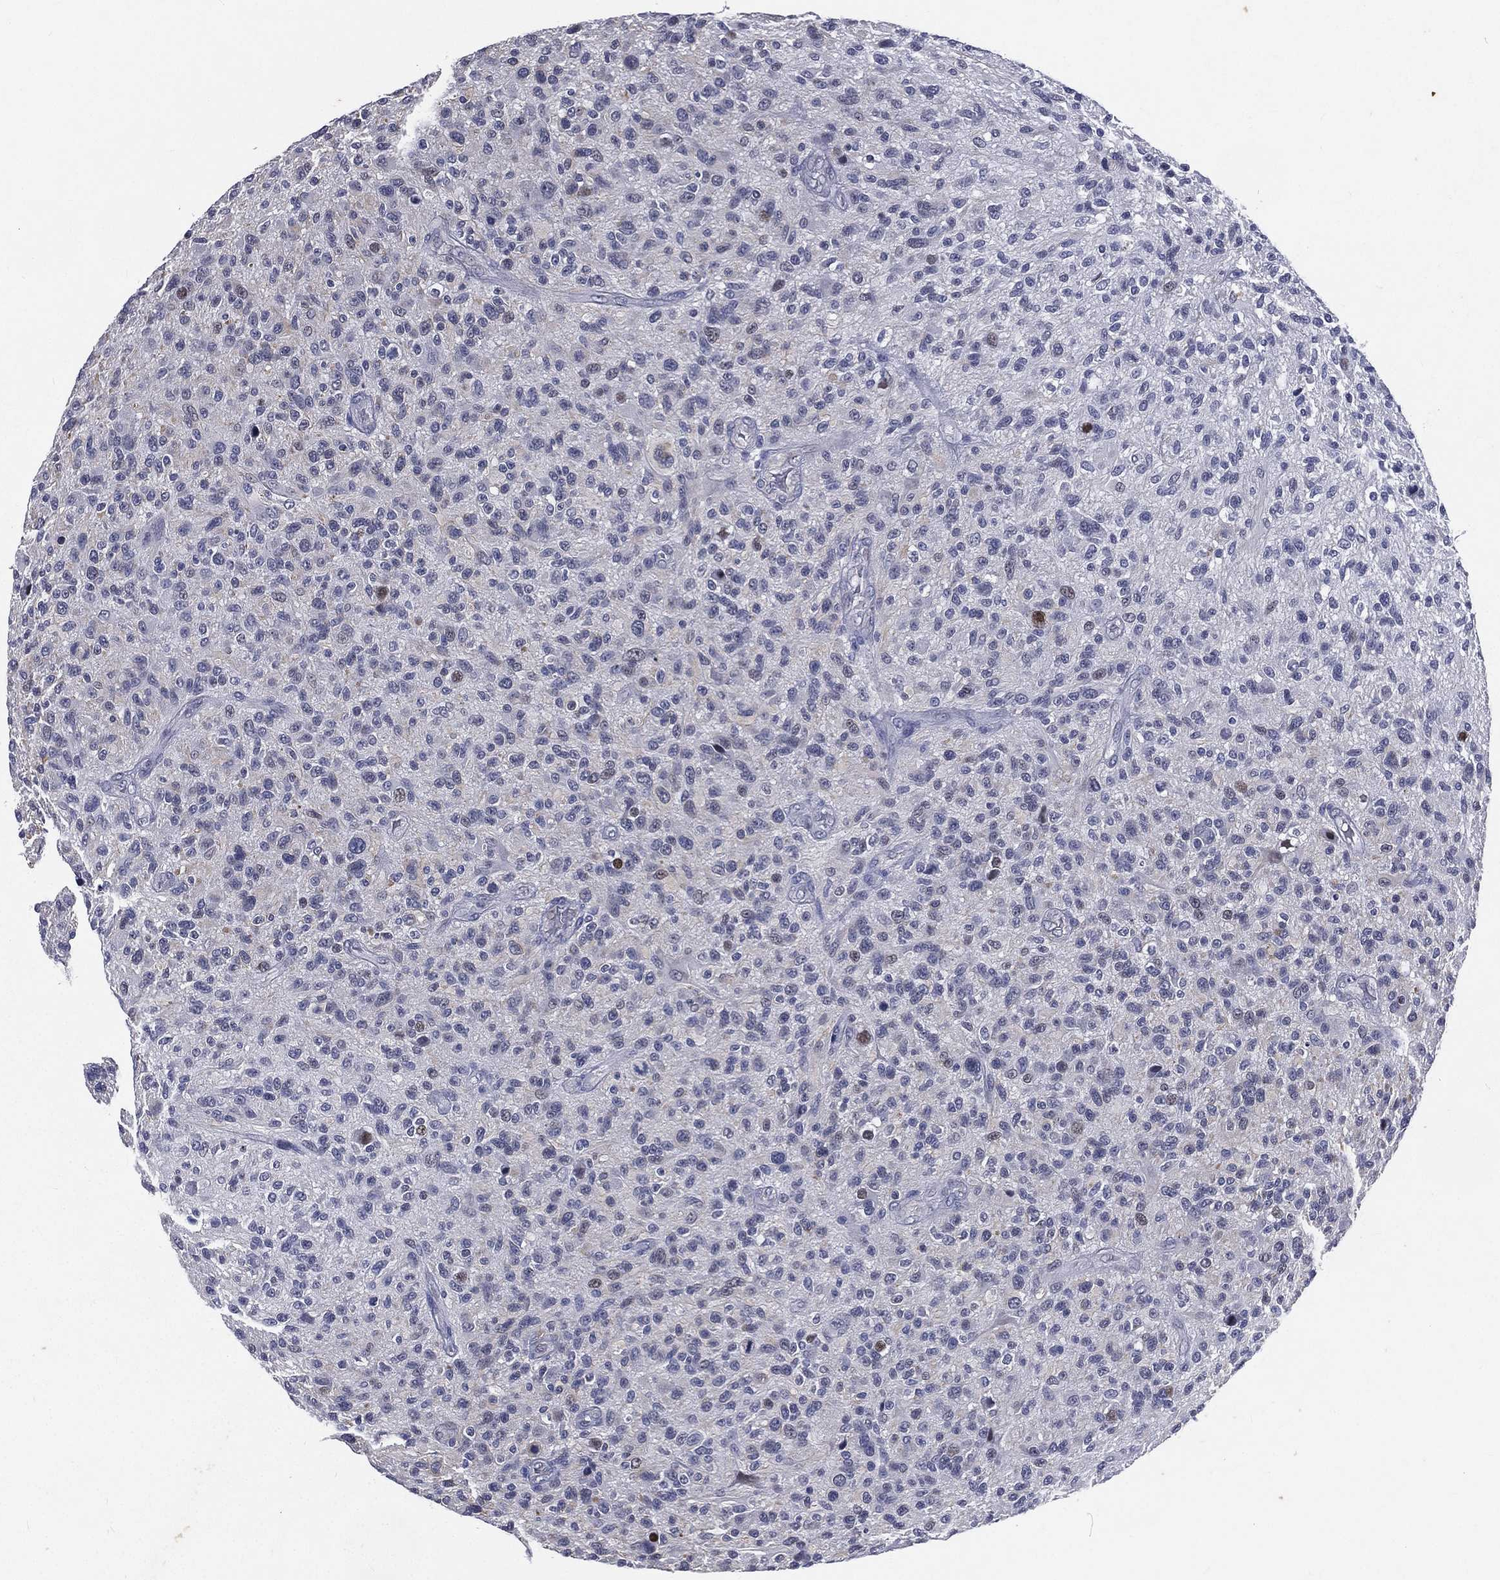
{"staining": {"intensity": "negative", "quantity": "none", "location": "none"}, "tissue": "glioma", "cell_type": "Tumor cells", "image_type": "cancer", "snomed": [{"axis": "morphology", "description": "Glioma, malignant, High grade"}, {"axis": "topography", "description": "Brain"}], "caption": "This photomicrograph is of glioma stained with immunohistochemistry (IHC) to label a protein in brown with the nuclei are counter-stained blue. There is no positivity in tumor cells. (DAB immunohistochemistry (IHC), high magnification).", "gene": "IFT27", "patient": {"sex": "male", "age": 47}}